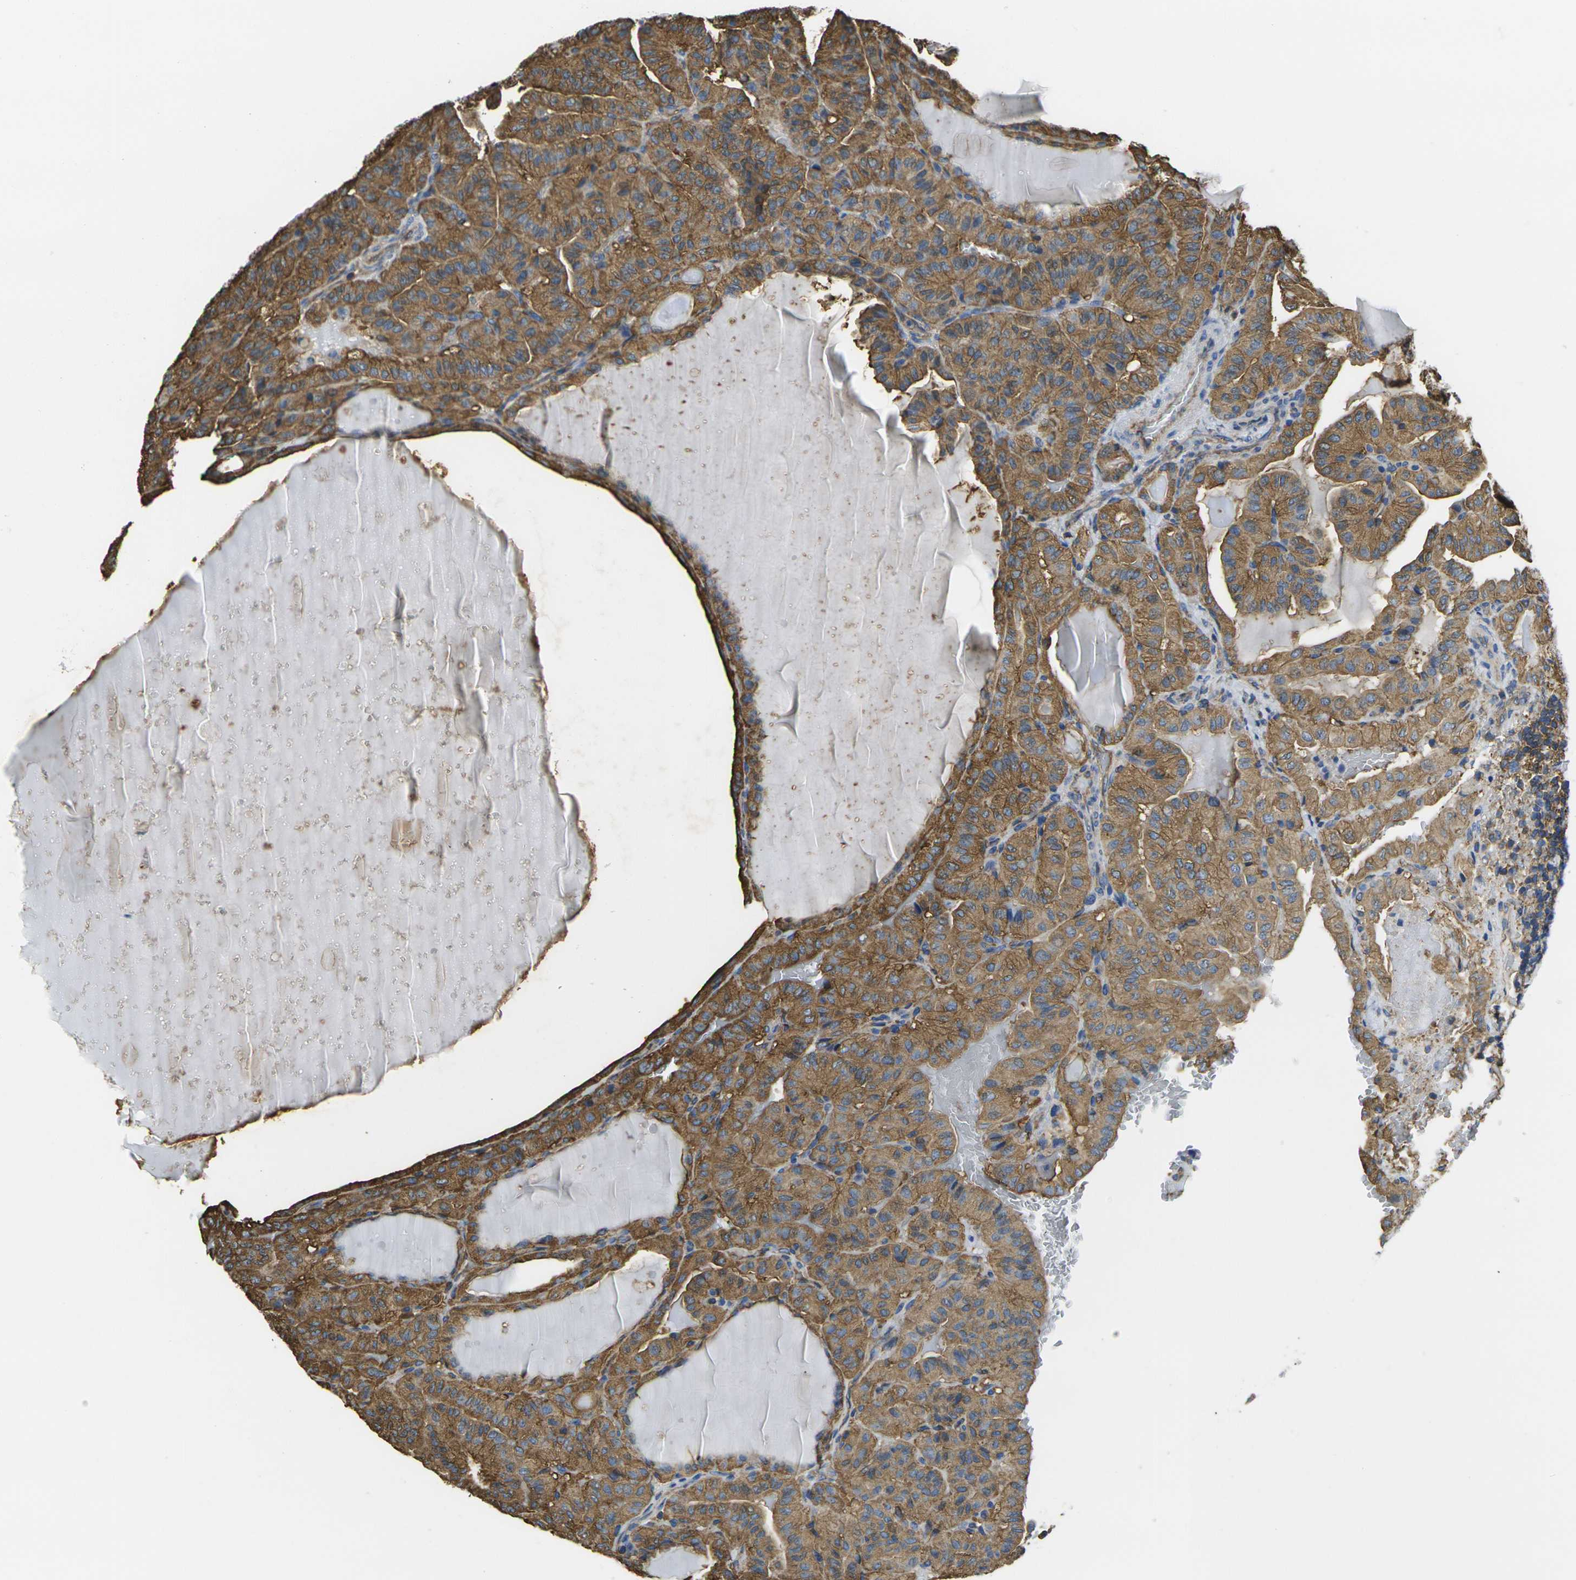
{"staining": {"intensity": "moderate", "quantity": ">75%", "location": "cytoplasmic/membranous"}, "tissue": "thyroid cancer", "cell_type": "Tumor cells", "image_type": "cancer", "snomed": [{"axis": "morphology", "description": "Papillary adenocarcinoma, NOS"}, {"axis": "topography", "description": "Thyroid gland"}], "caption": "IHC (DAB (3,3'-diaminobenzidine)) staining of human thyroid cancer (papillary adenocarcinoma) reveals moderate cytoplasmic/membranous protein positivity in approximately >75% of tumor cells.", "gene": "FAM110D", "patient": {"sex": "male", "age": 77}}